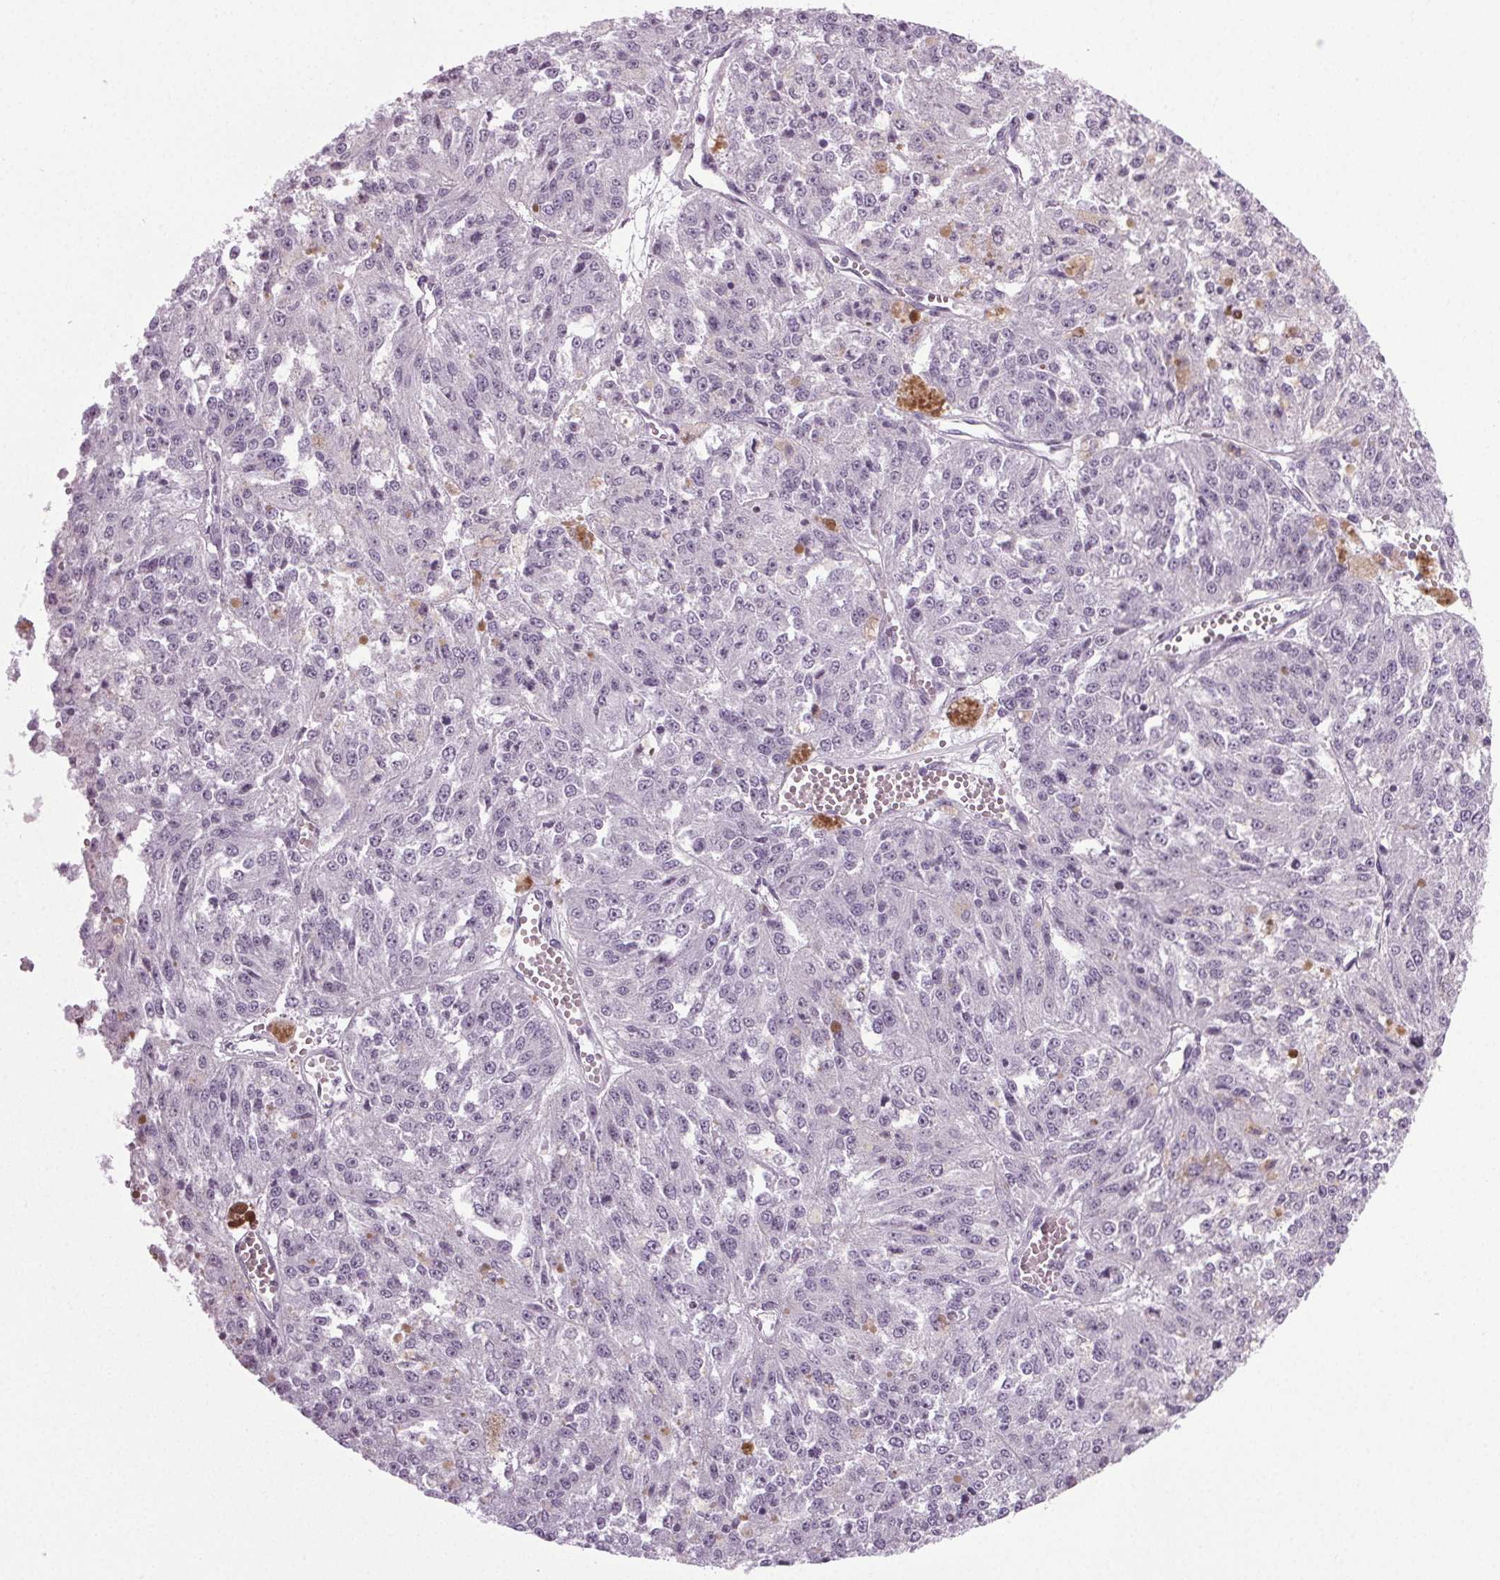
{"staining": {"intensity": "negative", "quantity": "none", "location": "none"}, "tissue": "melanoma", "cell_type": "Tumor cells", "image_type": "cancer", "snomed": [{"axis": "morphology", "description": "Malignant melanoma, Metastatic site"}, {"axis": "topography", "description": "Lymph node"}], "caption": "Immunohistochemistry of melanoma displays no staining in tumor cells.", "gene": "IGF2BP1", "patient": {"sex": "female", "age": 64}}